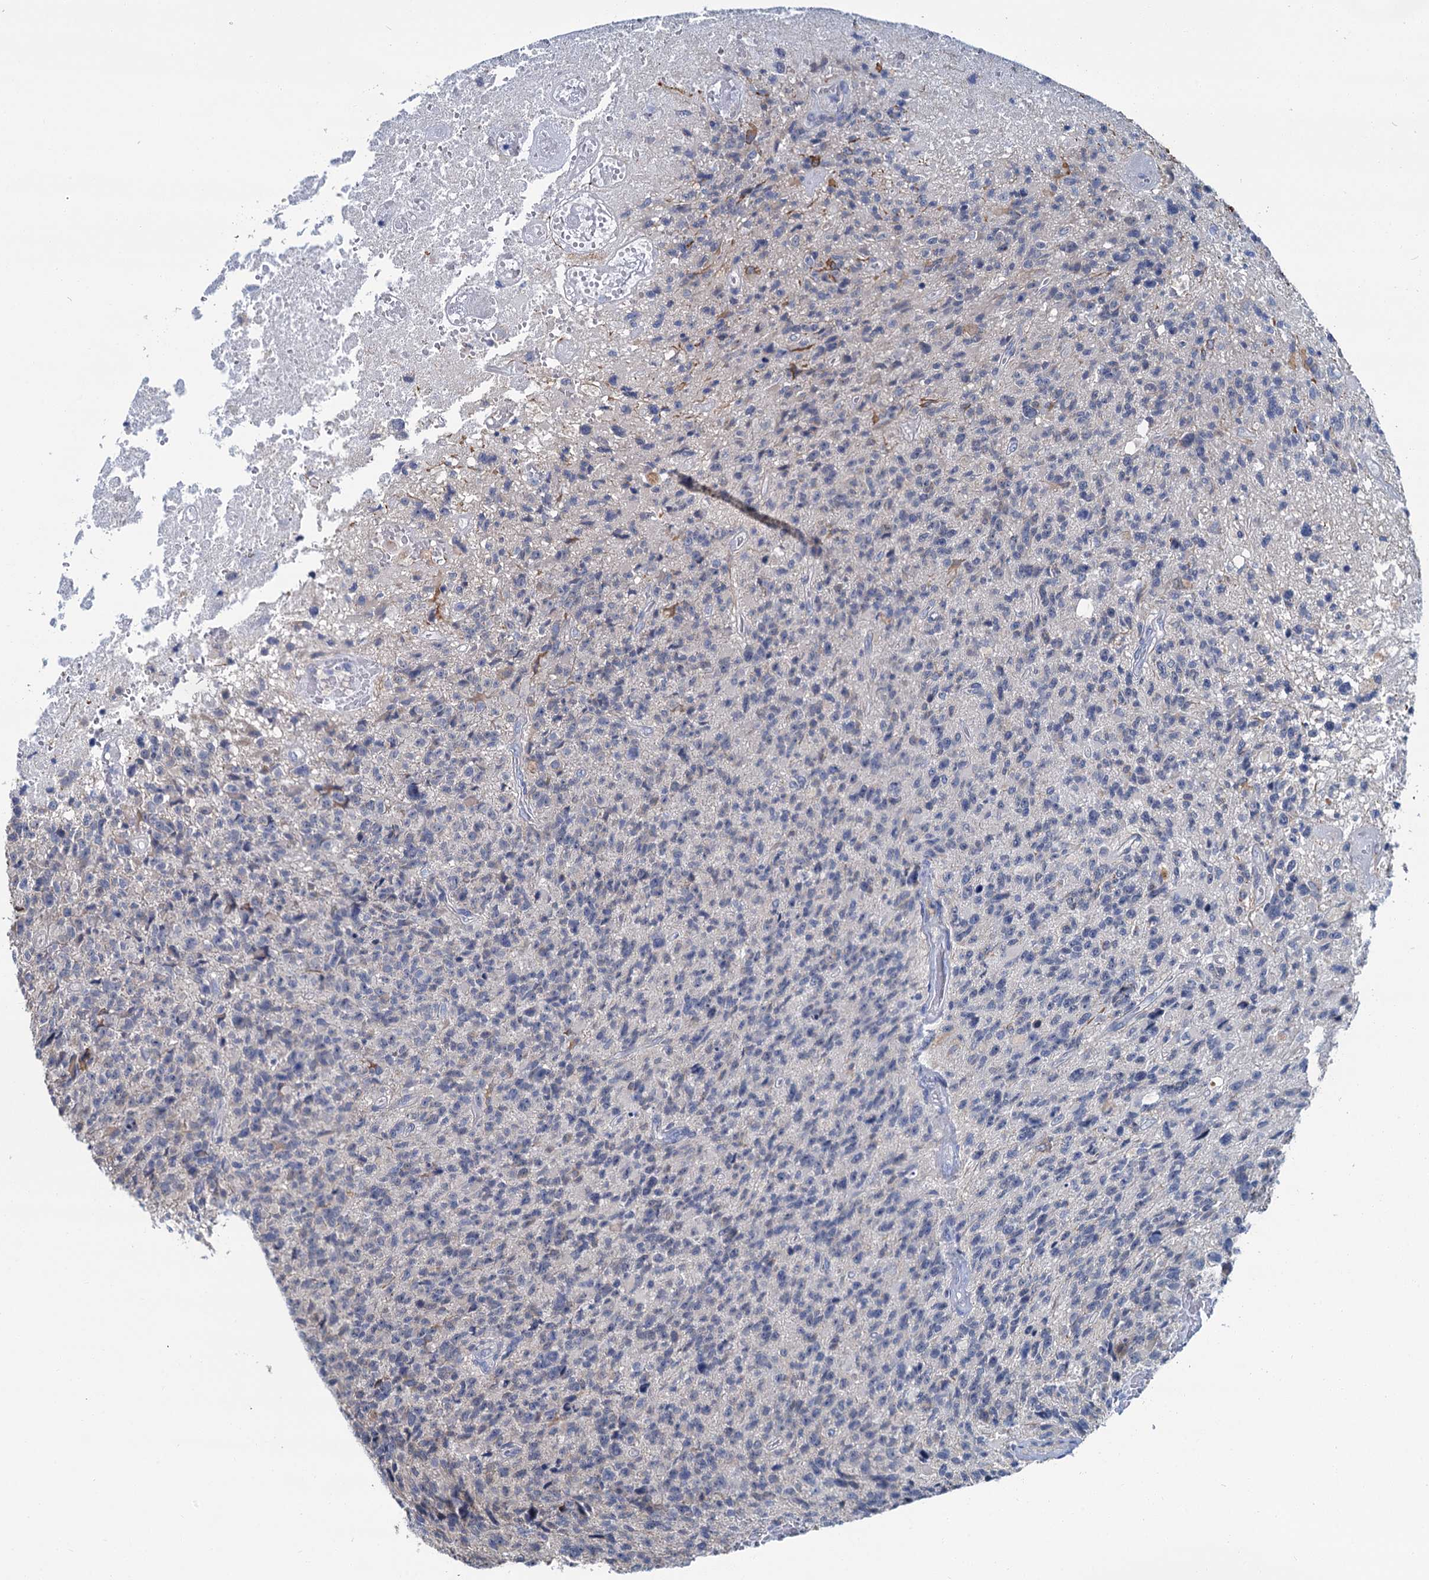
{"staining": {"intensity": "negative", "quantity": "none", "location": "none"}, "tissue": "glioma", "cell_type": "Tumor cells", "image_type": "cancer", "snomed": [{"axis": "morphology", "description": "Glioma, malignant, High grade"}, {"axis": "topography", "description": "Brain"}], "caption": "Tumor cells show no significant staining in malignant high-grade glioma.", "gene": "MIOX", "patient": {"sex": "male", "age": 76}}